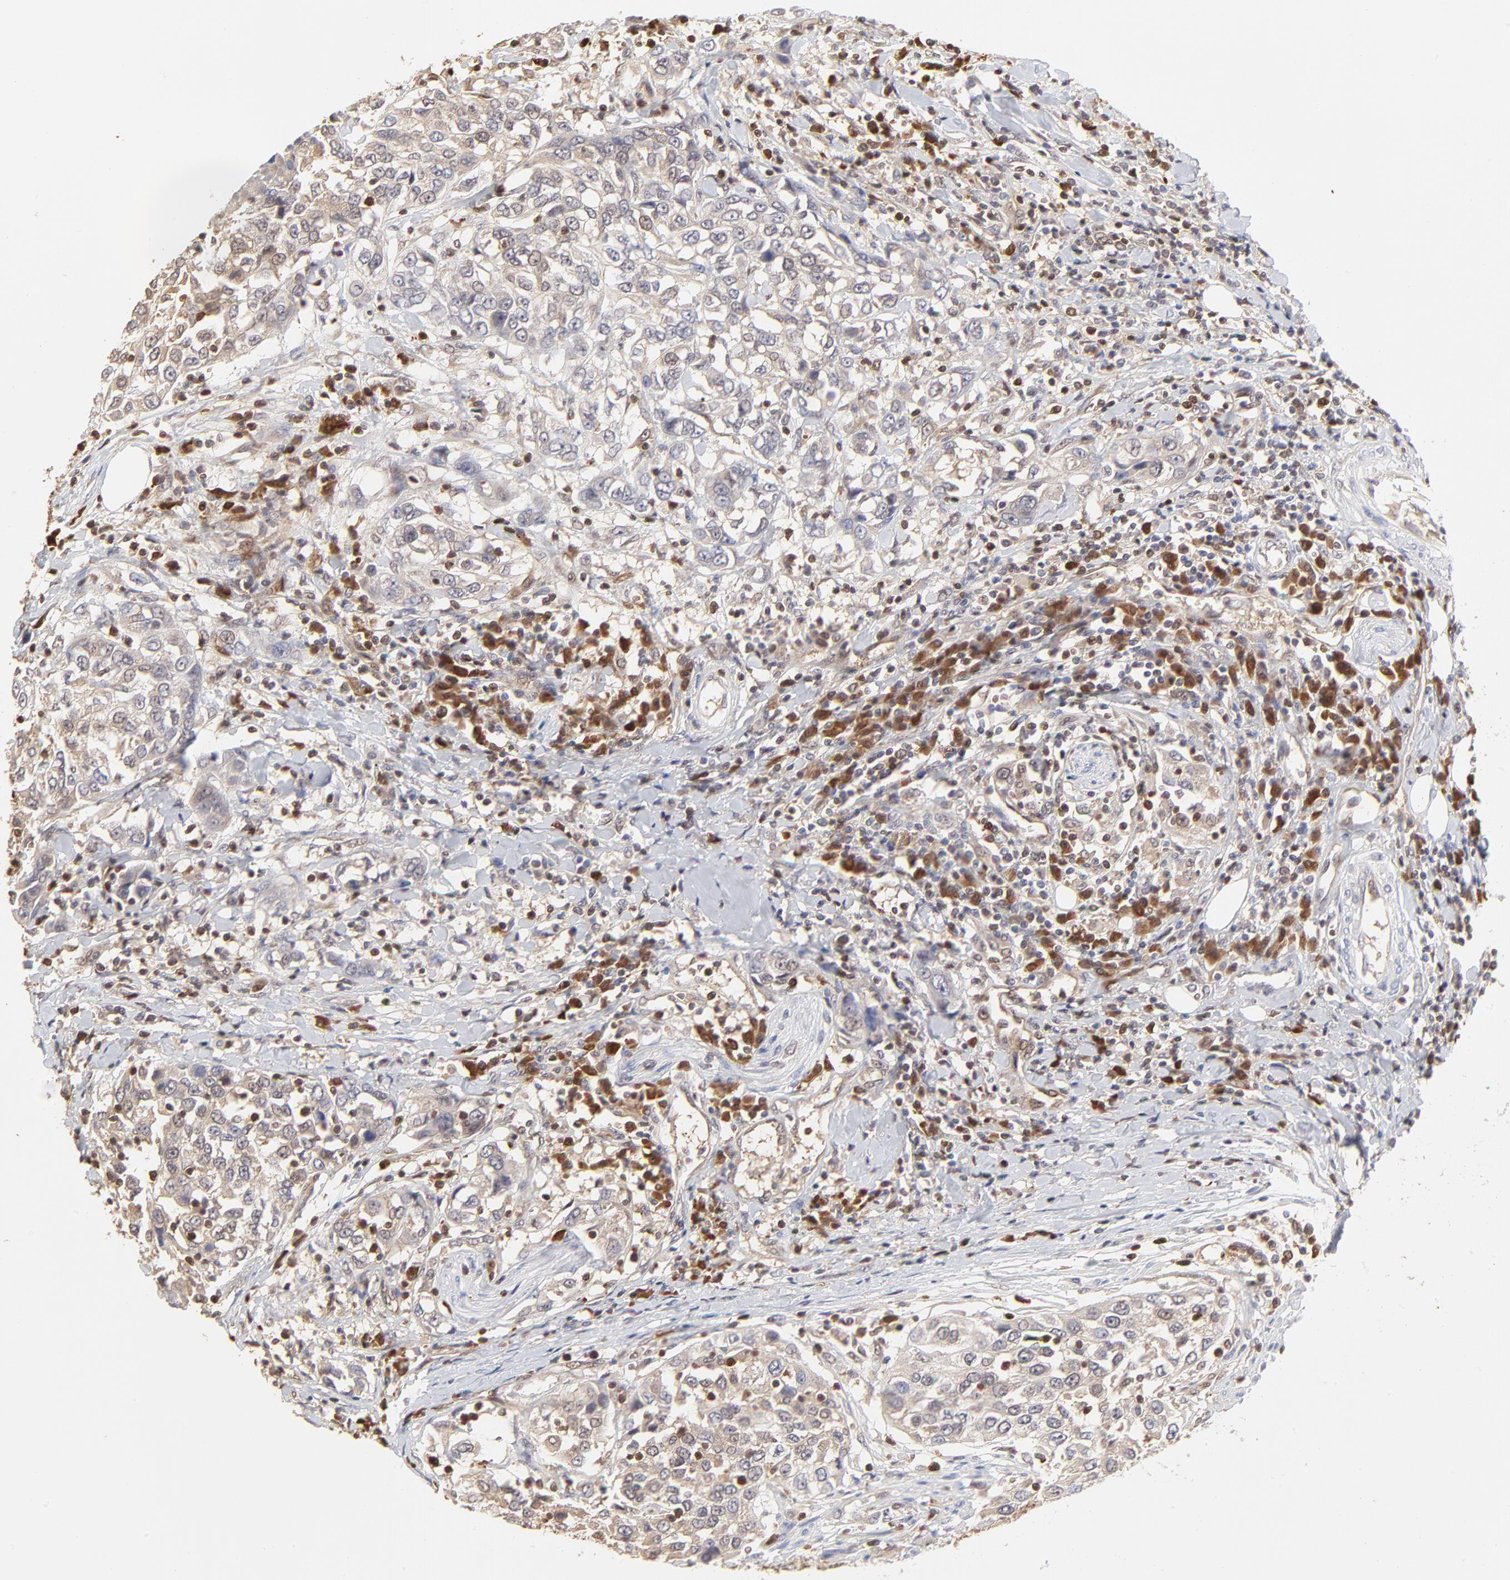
{"staining": {"intensity": "negative", "quantity": "none", "location": "none"}, "tissue": "urothelial cancer", "cell_type": "Tumor cells", "image_type": "cancer", "snomed": [{"axis": "morphology", "description": "Urothelial carcinoma, High grade"}, {"axis": "topography", "description": "Urinary bladder"}], "caption": "The histopathology image shows no significant expression in tumor cells of urothelial carcinoma (high-grade). (DAB immunohistochemistry with hematoxylin counter stain).", "gene": "CASP3", "patient": {"sex": "female", "age": 80}}